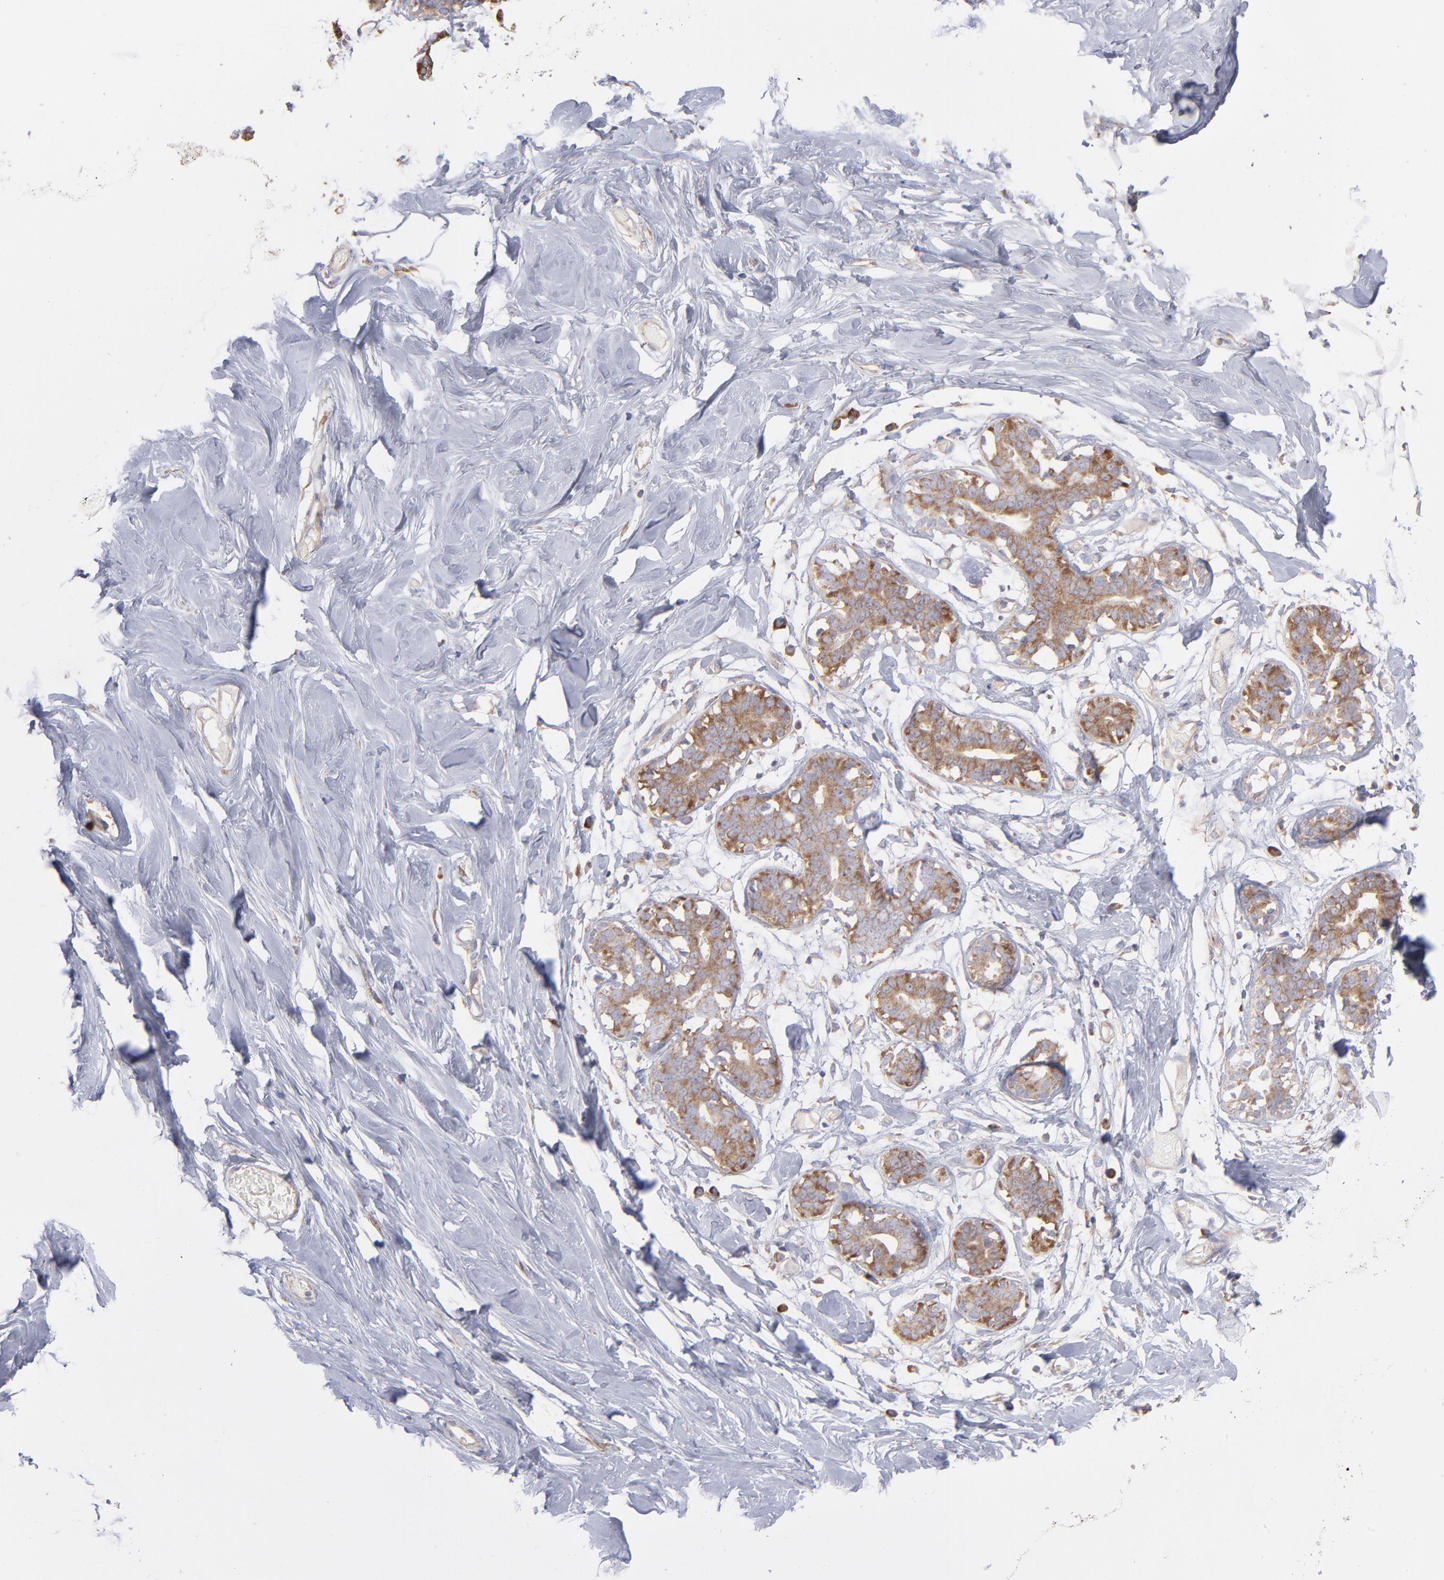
{"staining": {"intensity": "negative", "quantity": "none", "location": "none"}, "tissue": "breast", "cell_type": "Adipocytes", "image_type": "normal", "snomed": [{"axis": "morphology", "description": "Normal tissue, NOS"}, {"axis": "topography", "description": "Breast"}, {"axis": "topography", "description": "Soft tissue"}], "caption": "Immunohistochemistry photomicrograph of benign breast: human breast stained with DAB displays no significant protein positivity in adipocytes. Brightfield microscopy of IHC stained with DAB (3,3'-diaminobenzidine) (brown) and hematoxylin (blue), captured at high magnification.", "gene": "RPLP0", "patient": {"sex": "female", "age": 25}}